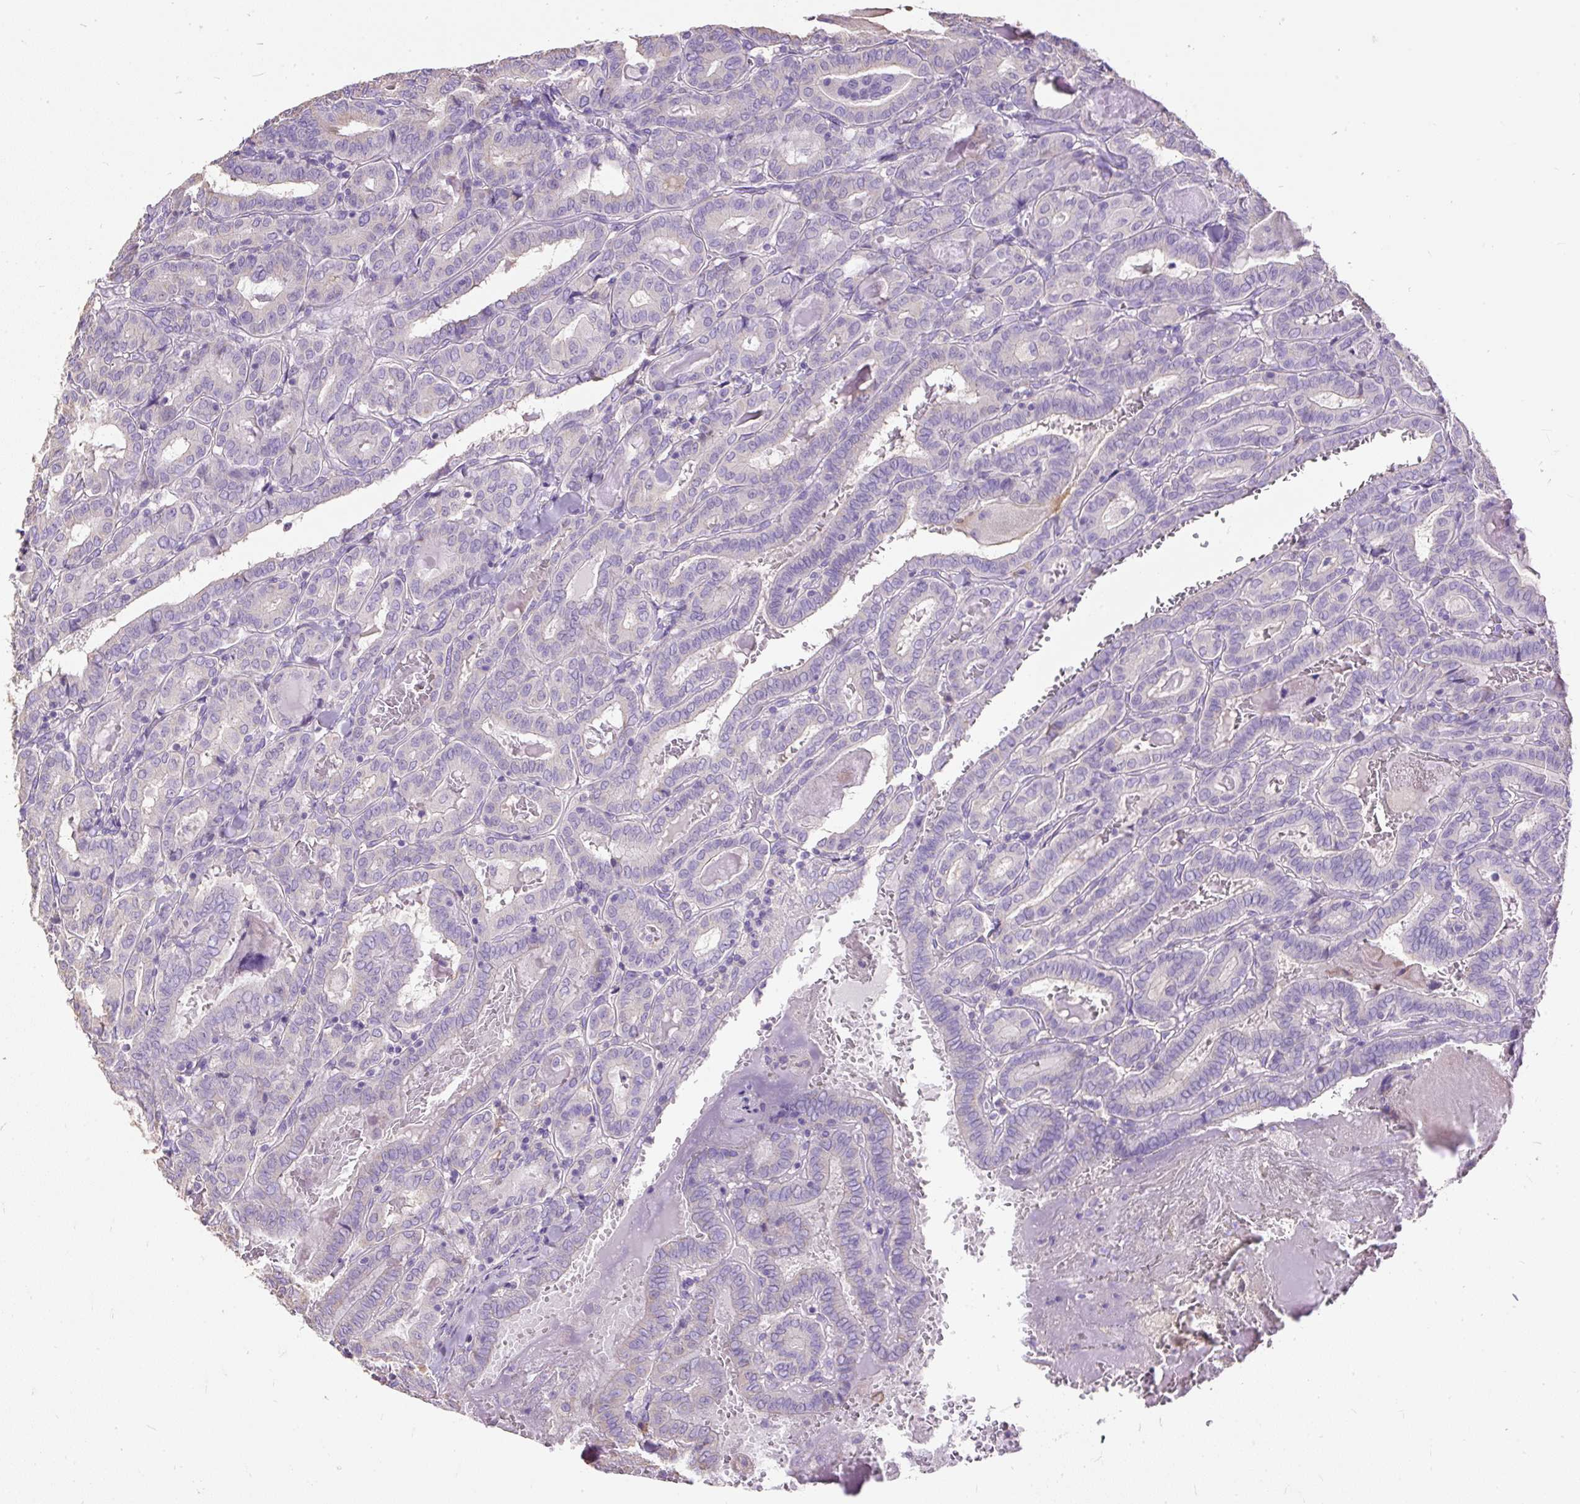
{"staining": {"intensity": "negative", "quantity": "none", "location": "none"}, "tissue": "thyroid cancer", "cell_type": "Tumor cells", "image_type": "cancer", "snomed": [{"axis": "morphology", "description": "Papillary adenocarcinoma, NOS"}, {"axis": "topography", "description": "Thyroid gland"}], "caption": "A high-resolution image shows immunohistochemistry staining of thyroid papillary adenocarcinoma, which reveals no significant staining in tumor cells.", "gene": "GBX1", "patient": {"sex": "female", "age": 72}}